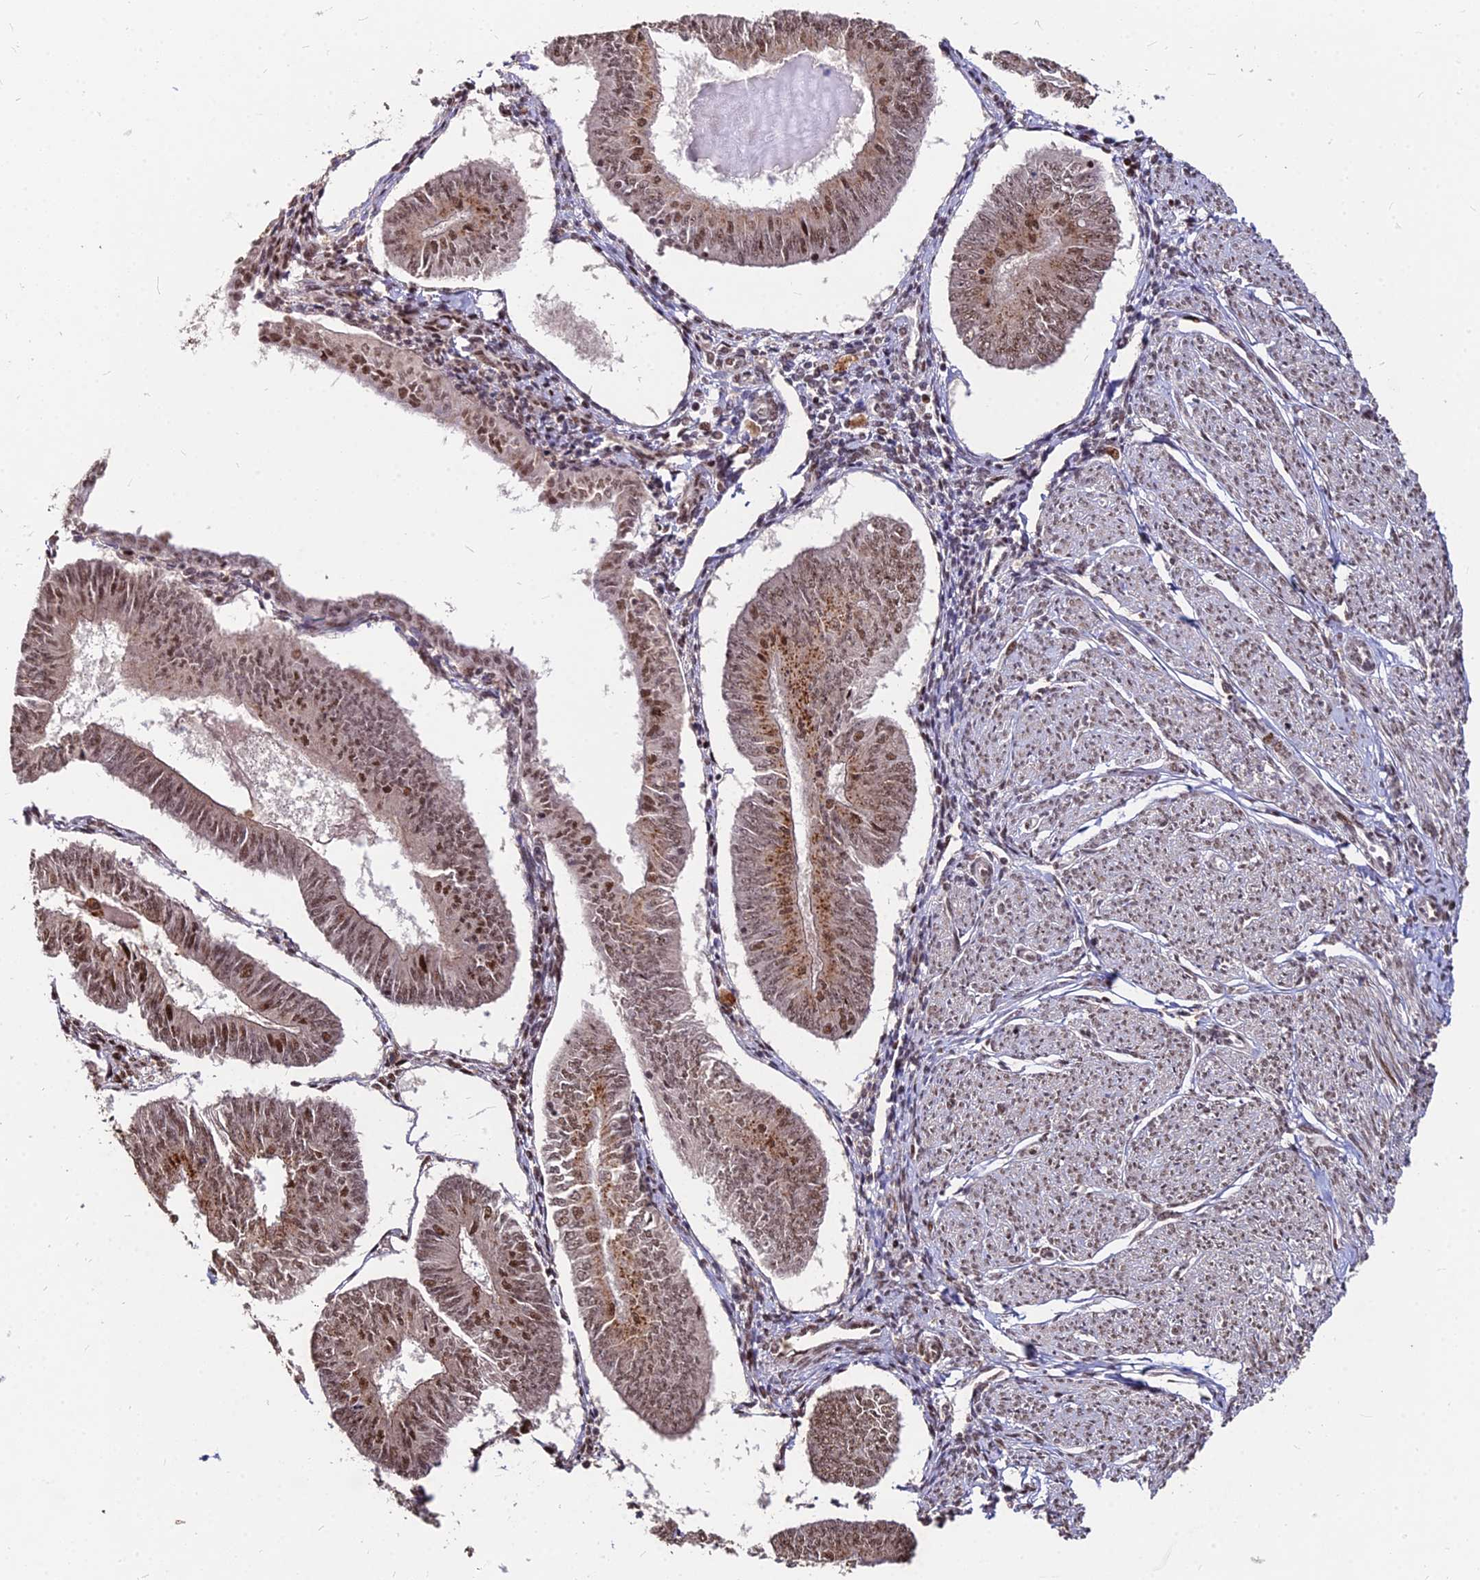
{"staining": {"intensity": "moderate", "quantity": ">75%", "location": "cytoplasmic/membranous,nuclear"}, "tissue": "endometrial cancer", "cell_type": "Tumor cells", "image_type": "cancer", "snomed": [{"axis": "morphology", "description": "Adenocarcinoma, NOS"}, {"axis": "topography", "description": "Endometrium"}], "caption": "The micrograph displays a brown stain indicating the presence of a protein in the cytoplasmic/membranous and nuclear of tumor cells in endometrial cancer.", "gene": "ZBED4", "patient": {"sex": "female", "age": 58}}